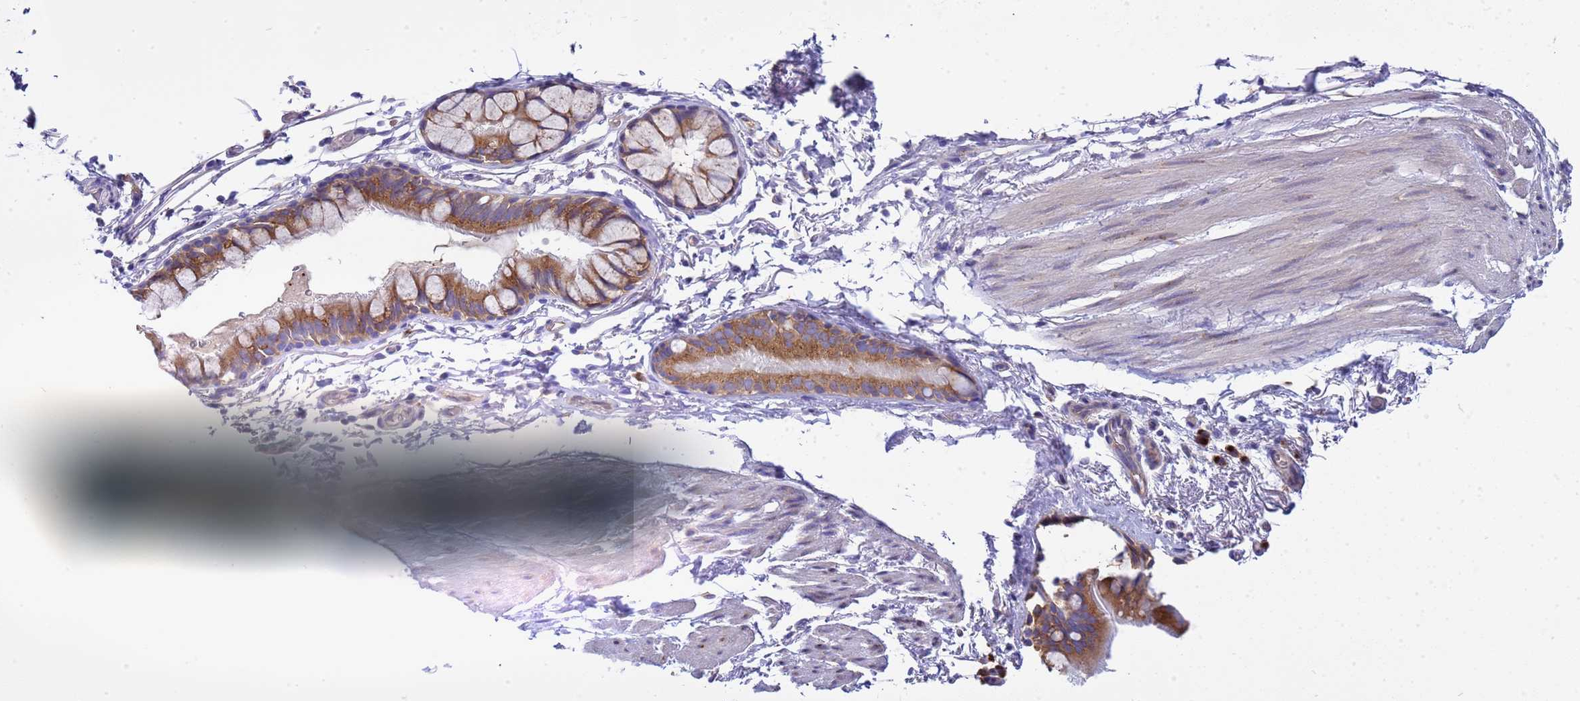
{"staining": {"intensity": "moderate", "quantity": ">75%", "location": "cytoplasmic/membranous"}, "tissue": "bronchus", "cell_type": "Respiratory epithelial cells", "image_type": "normal", "snomed": [{"axis": "morphology", "description": "Normal tissue, NOS"}, {"axis": "topography", "description": "Cartilage tissue"}], "caption": "An immunohistochemistry photomicrograph of benign tissue is shown. Protein staining in brown labels moderate cytoplasmic/membranous positivity in bronchus within respiratory epithelial cells. (Stains: DAB (3,3'-diaminobenzidine) in brown, nuclei in blue, Microscopy: brightfield microscopy at high magnification).", "gene": "ANAPC1", "patient": {"sex": "male", "age": 63}}